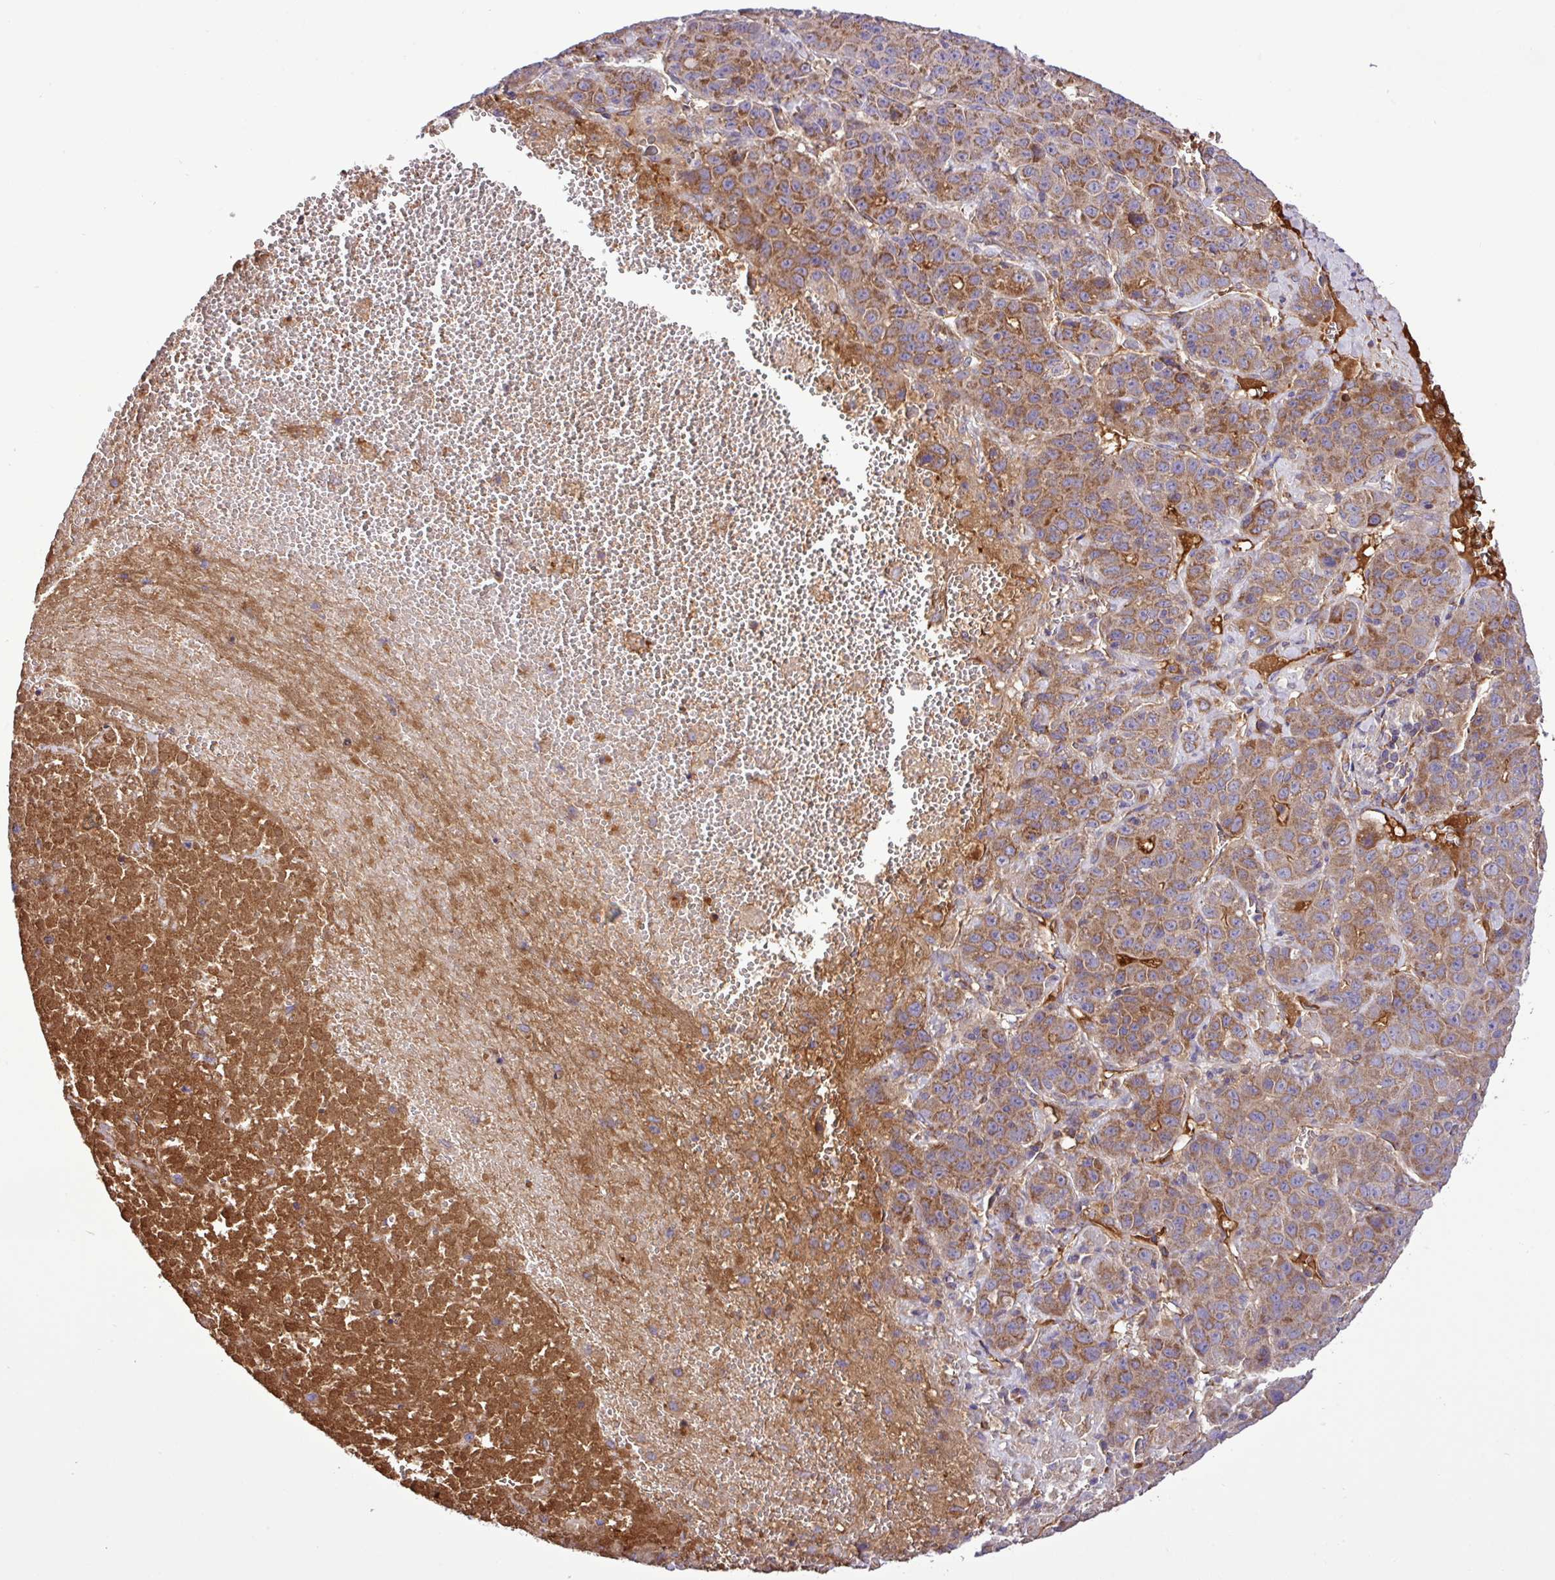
{"staining": {"intensity": "strong", "quantity": ">75%", "location": "cytoplasmic/membranous"}, "tissue": "liver cancer", "cell_type": "Tumor cells", "image_type": "cancer", "snomed": [{"axis": "morphology", "description": "Carcinoma, Hepatocellular, NOS"}, {"axis": "topography", "description": "Liver"}], "caption": "Brown immunohistochemical staining in human liver cancer displays strong cytoplasmic/membranous staining in about >75% of tumor cells. The staining is performed using DAB brown chromogen to label protein expression. The nuclei are counter-stained blue using hematoxylin.", "gene": "CWH43", "patient": {"sex": "female", "age": 53}}